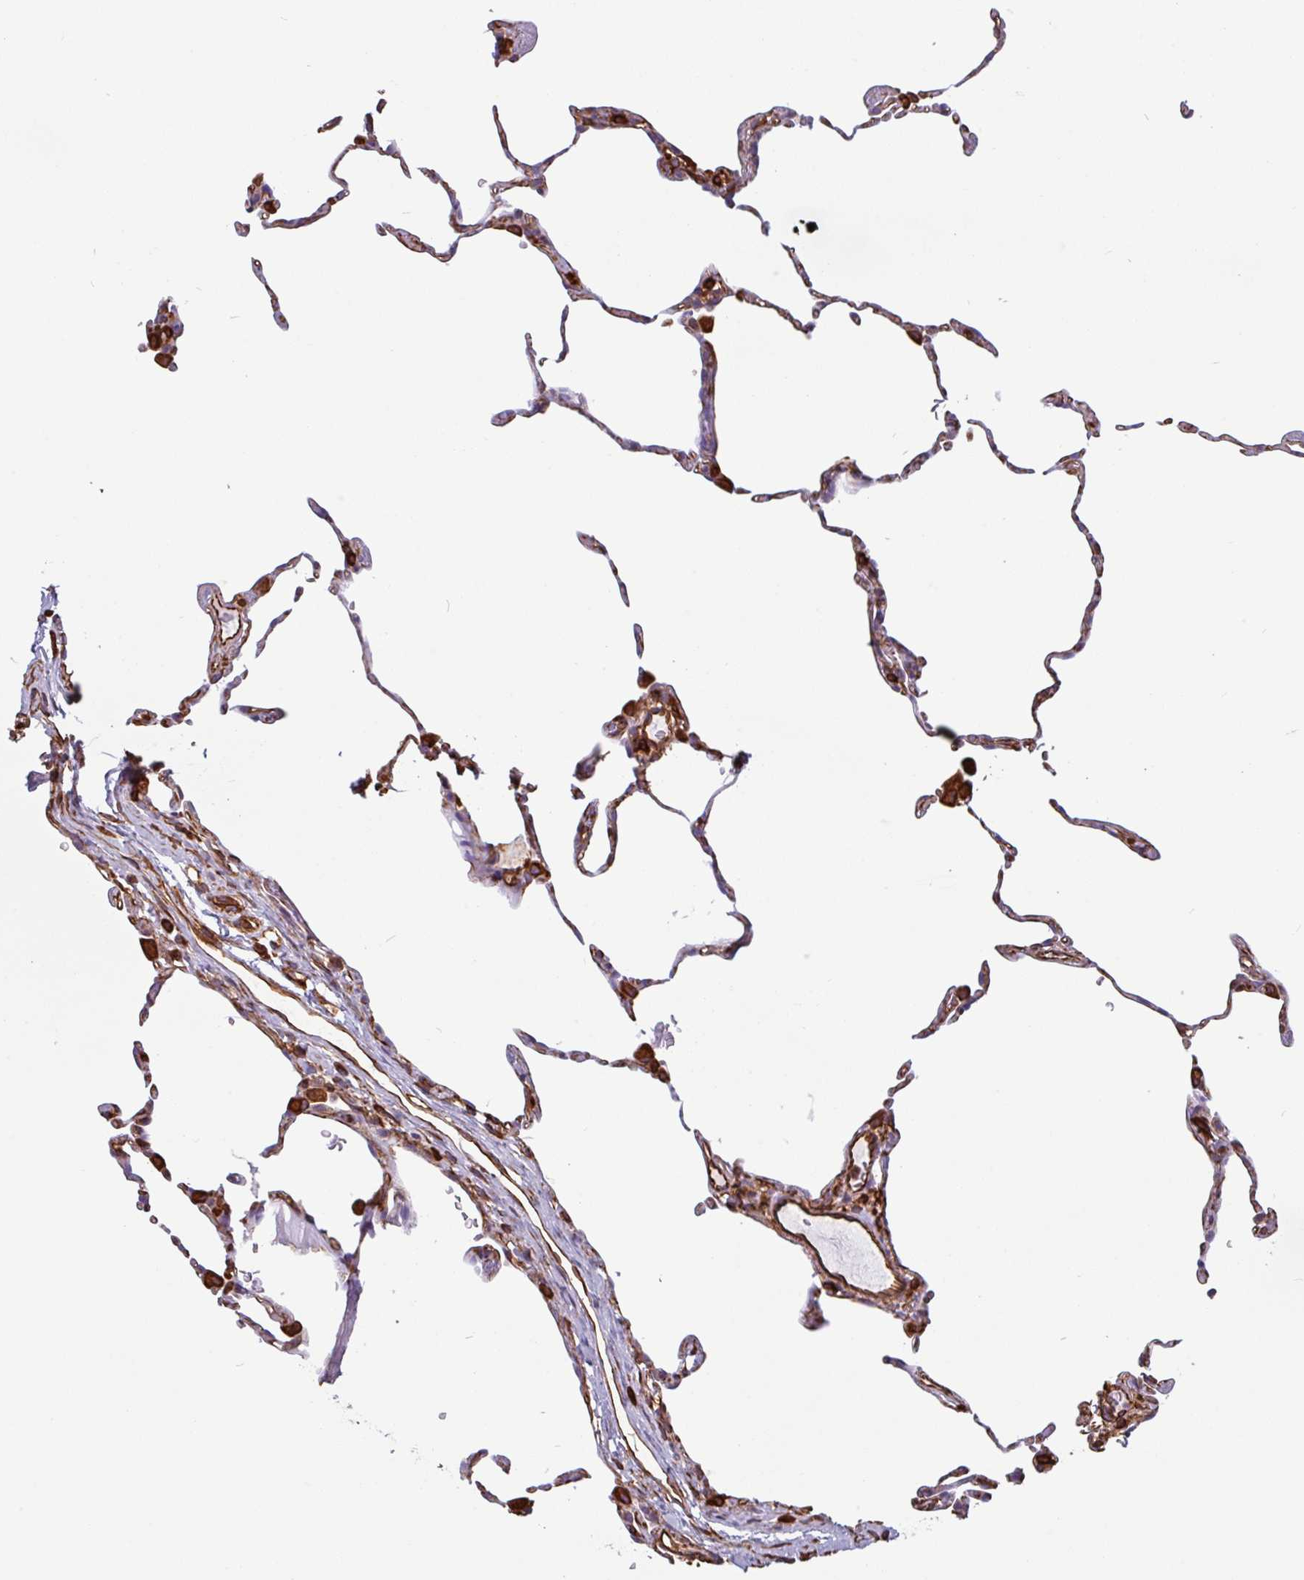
{"staining": {"intensity": "negative", "quantity": "none", "location": "none"}, "tissue": "lung", "cell_type": "Alveolar cells", "image_type": "normal", "snomed": [{"axis": "morphology", "description": "Normal tissue, NOS"}, {"axis": "topography", "description": "Lung"}], "caption": "A micrograph of lung stained for a protein displays no brown staining in alveolar cells.", "gene": "PPFIA1", "patient": {"sex": "female", "age": 57}}